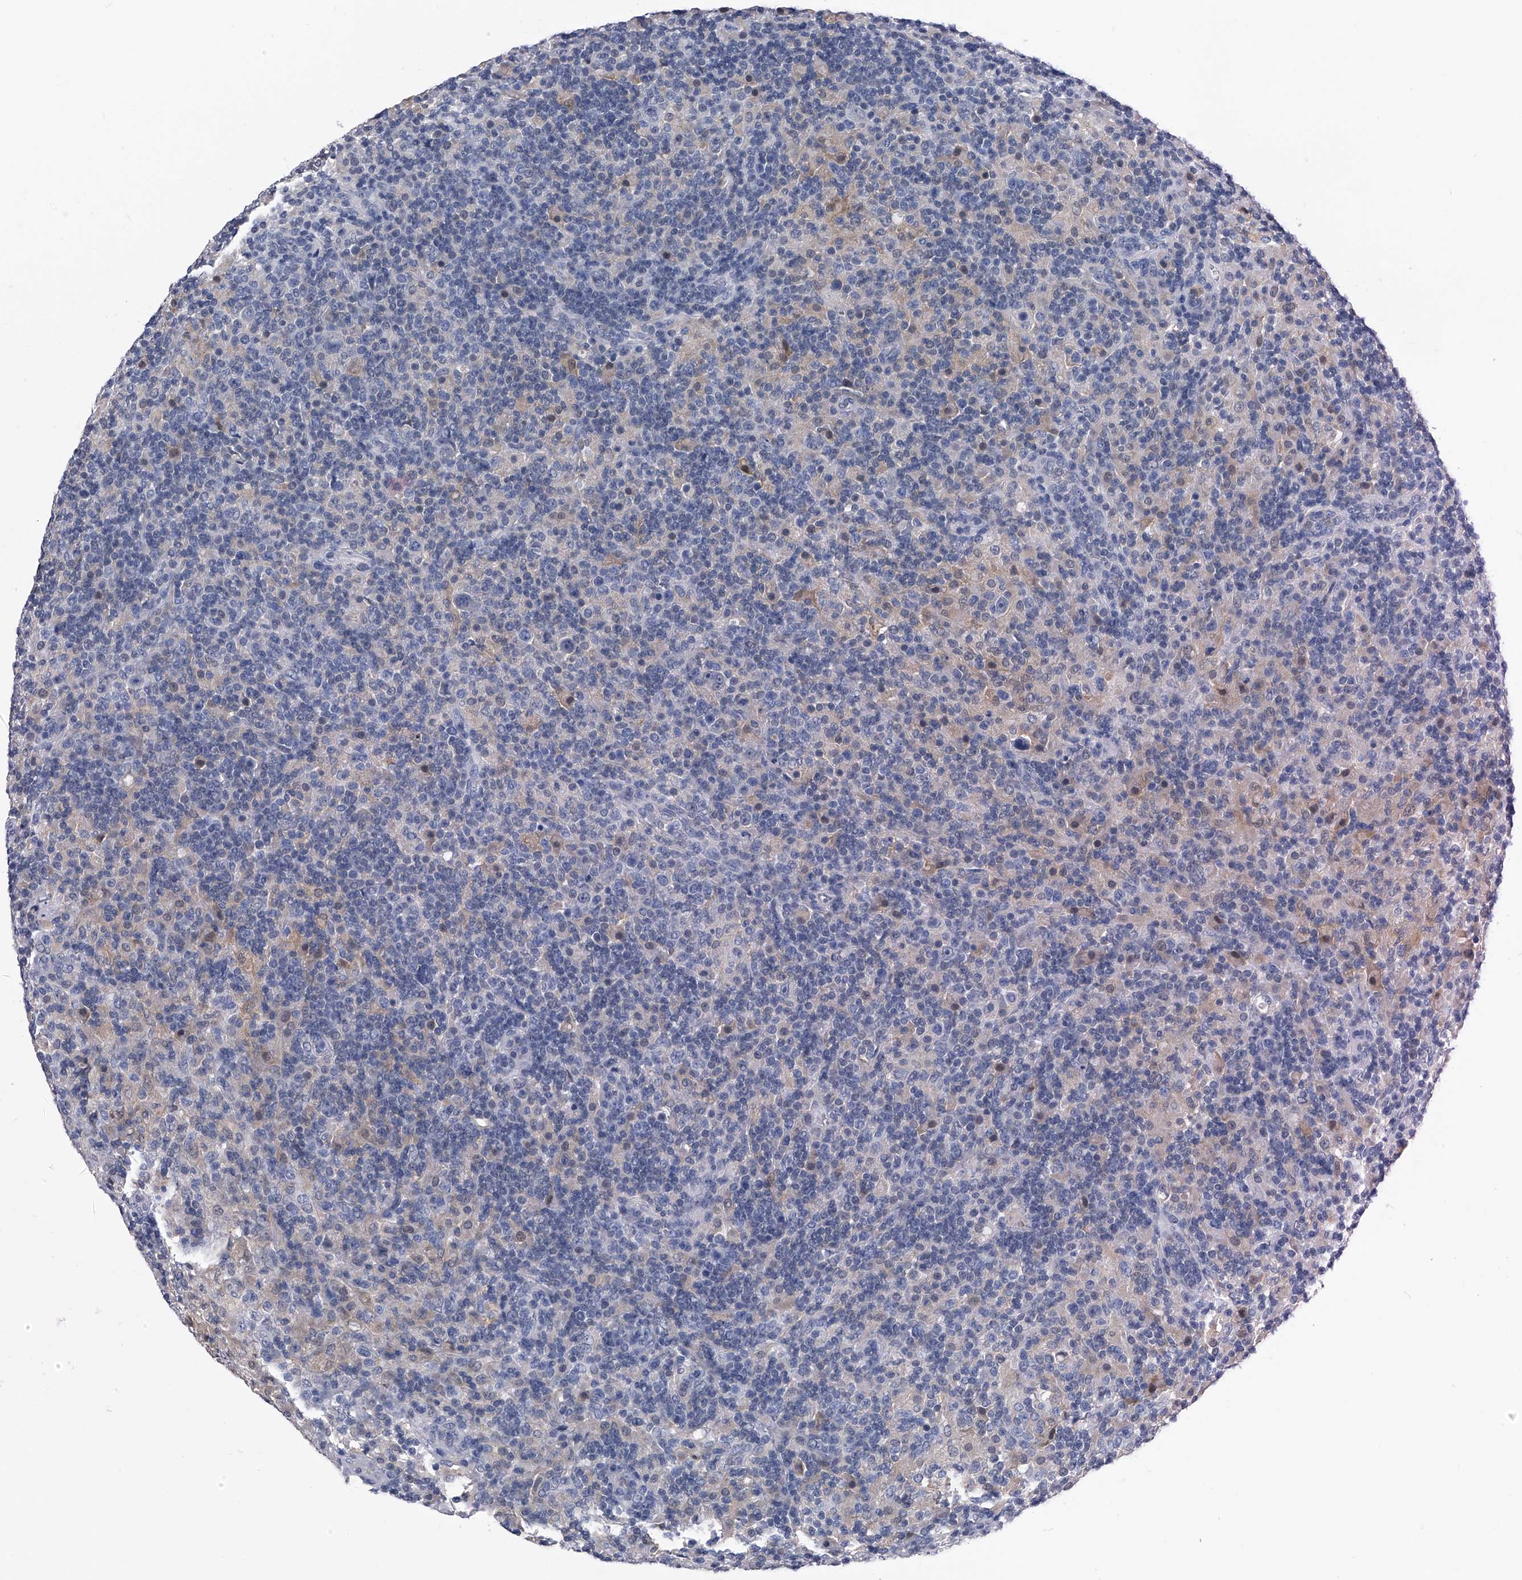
{"staining": {"intensity": "negative", "quantity": "none", "location": "none"}, "tissue": "lymphoma", "cell_type": "Tumor cells", "image_type": "cancer", "snomed": [{"axis": "morphology", "description": "Hodgkin's disease, NOS"}, {"axis": "topography", "description": "Lymph node"}], "caption": "Immunohistochemistry (IHC) photomicrograph of Hodgkin's disease stained for a protein (brown), which demonstrates no positivity in tumor cells.", "gene": "PDXK", "patient": {"sex": "male", "age": 70}}